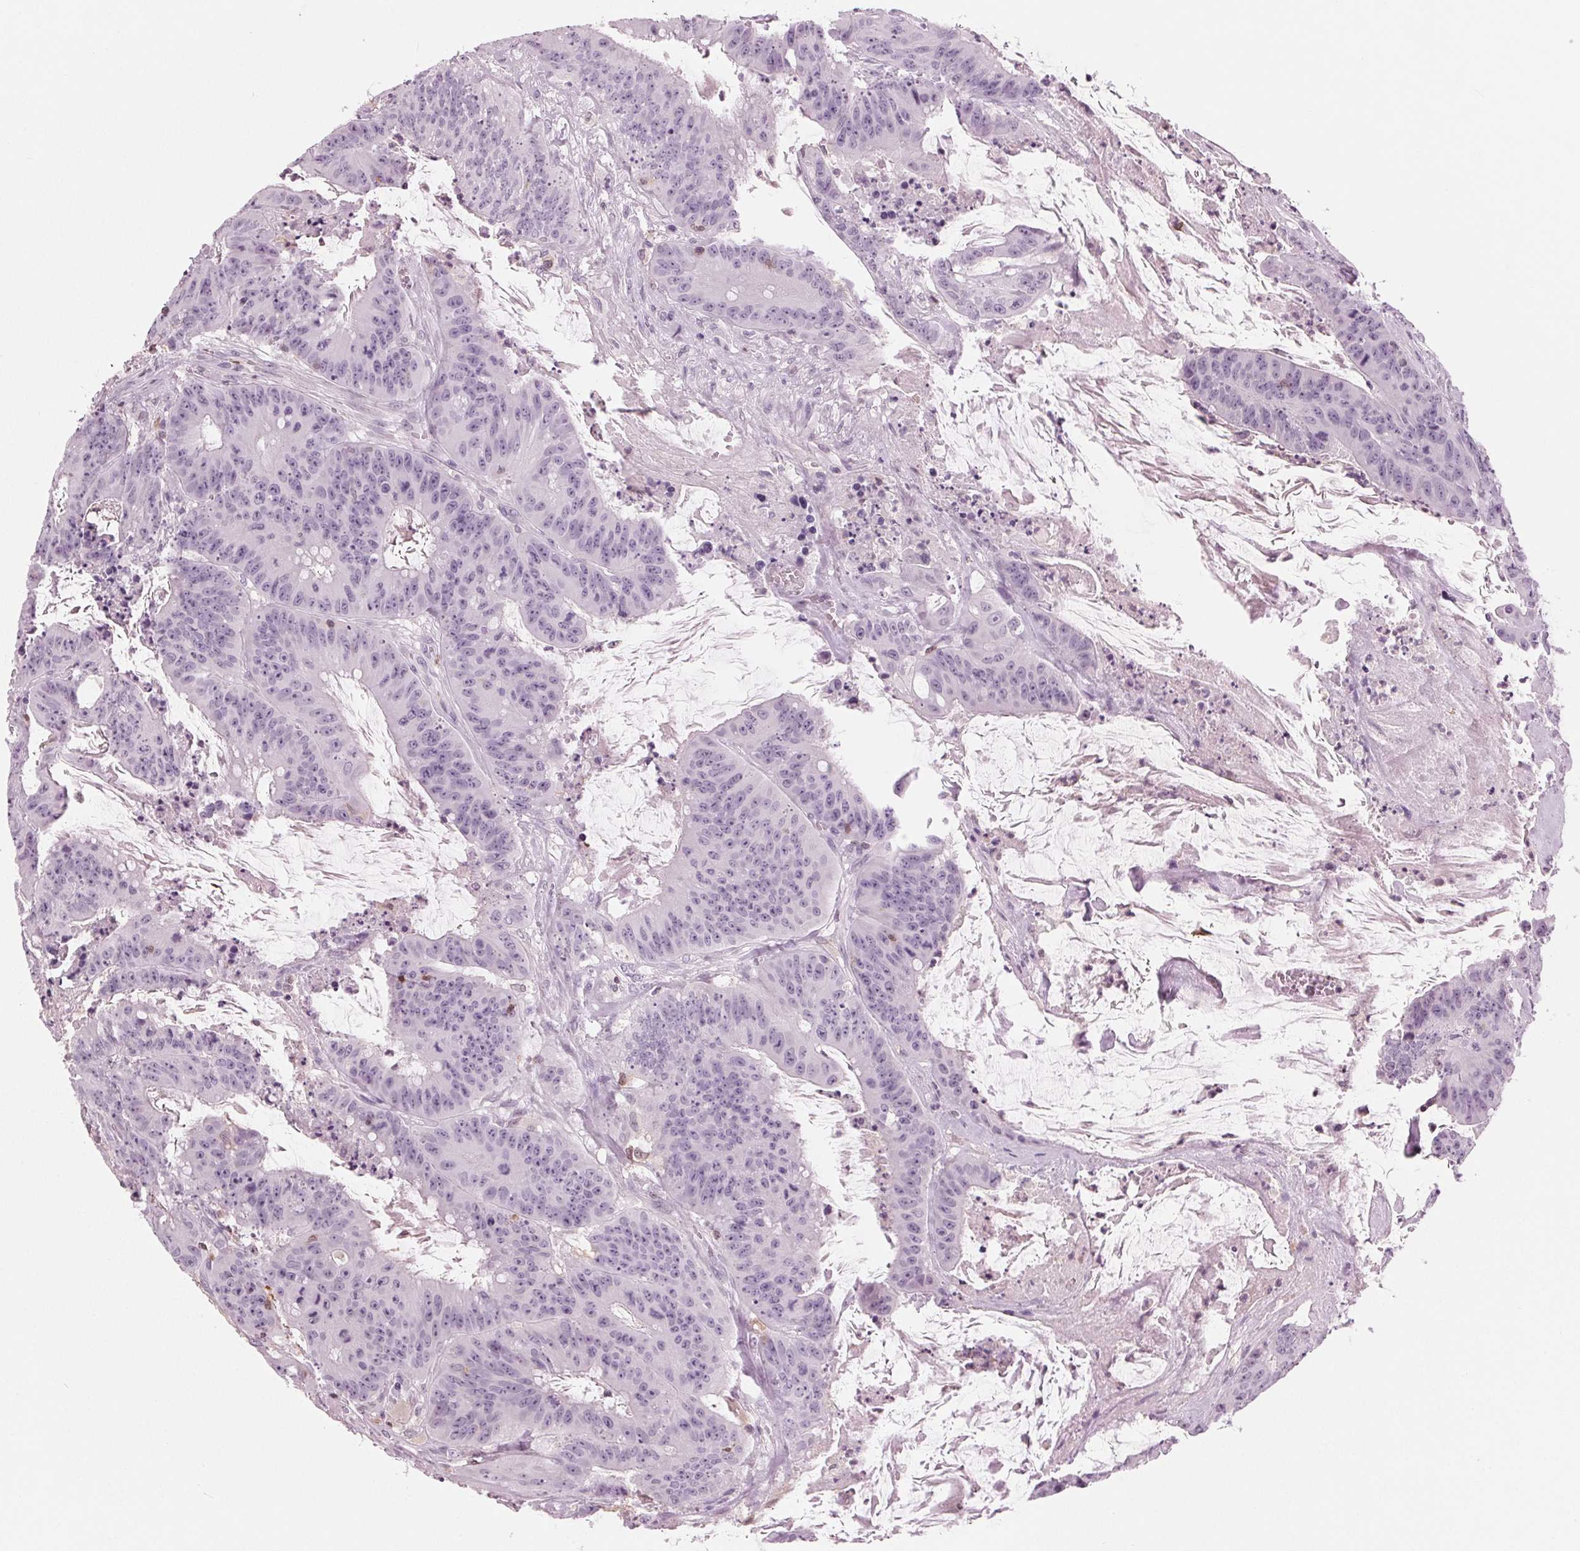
{"staining": {"intensity": "negative", "quantity": "none", "location": "none"}, "tissue": "colorectal cancer", "cell_type": "Tumor cells", "image_type": "cancer", "snomed": [{"axis": "morphology", "description": "Adenocarcinoma, NOS"}, {"axis": "topography", "description": "Colon"}], "caption": "The IHC micrograph has no significant positivity in tumor cells of colorectal cancer tissue.", "gene": "BTLA", "patient": {"sex": "male", "age": 33}}